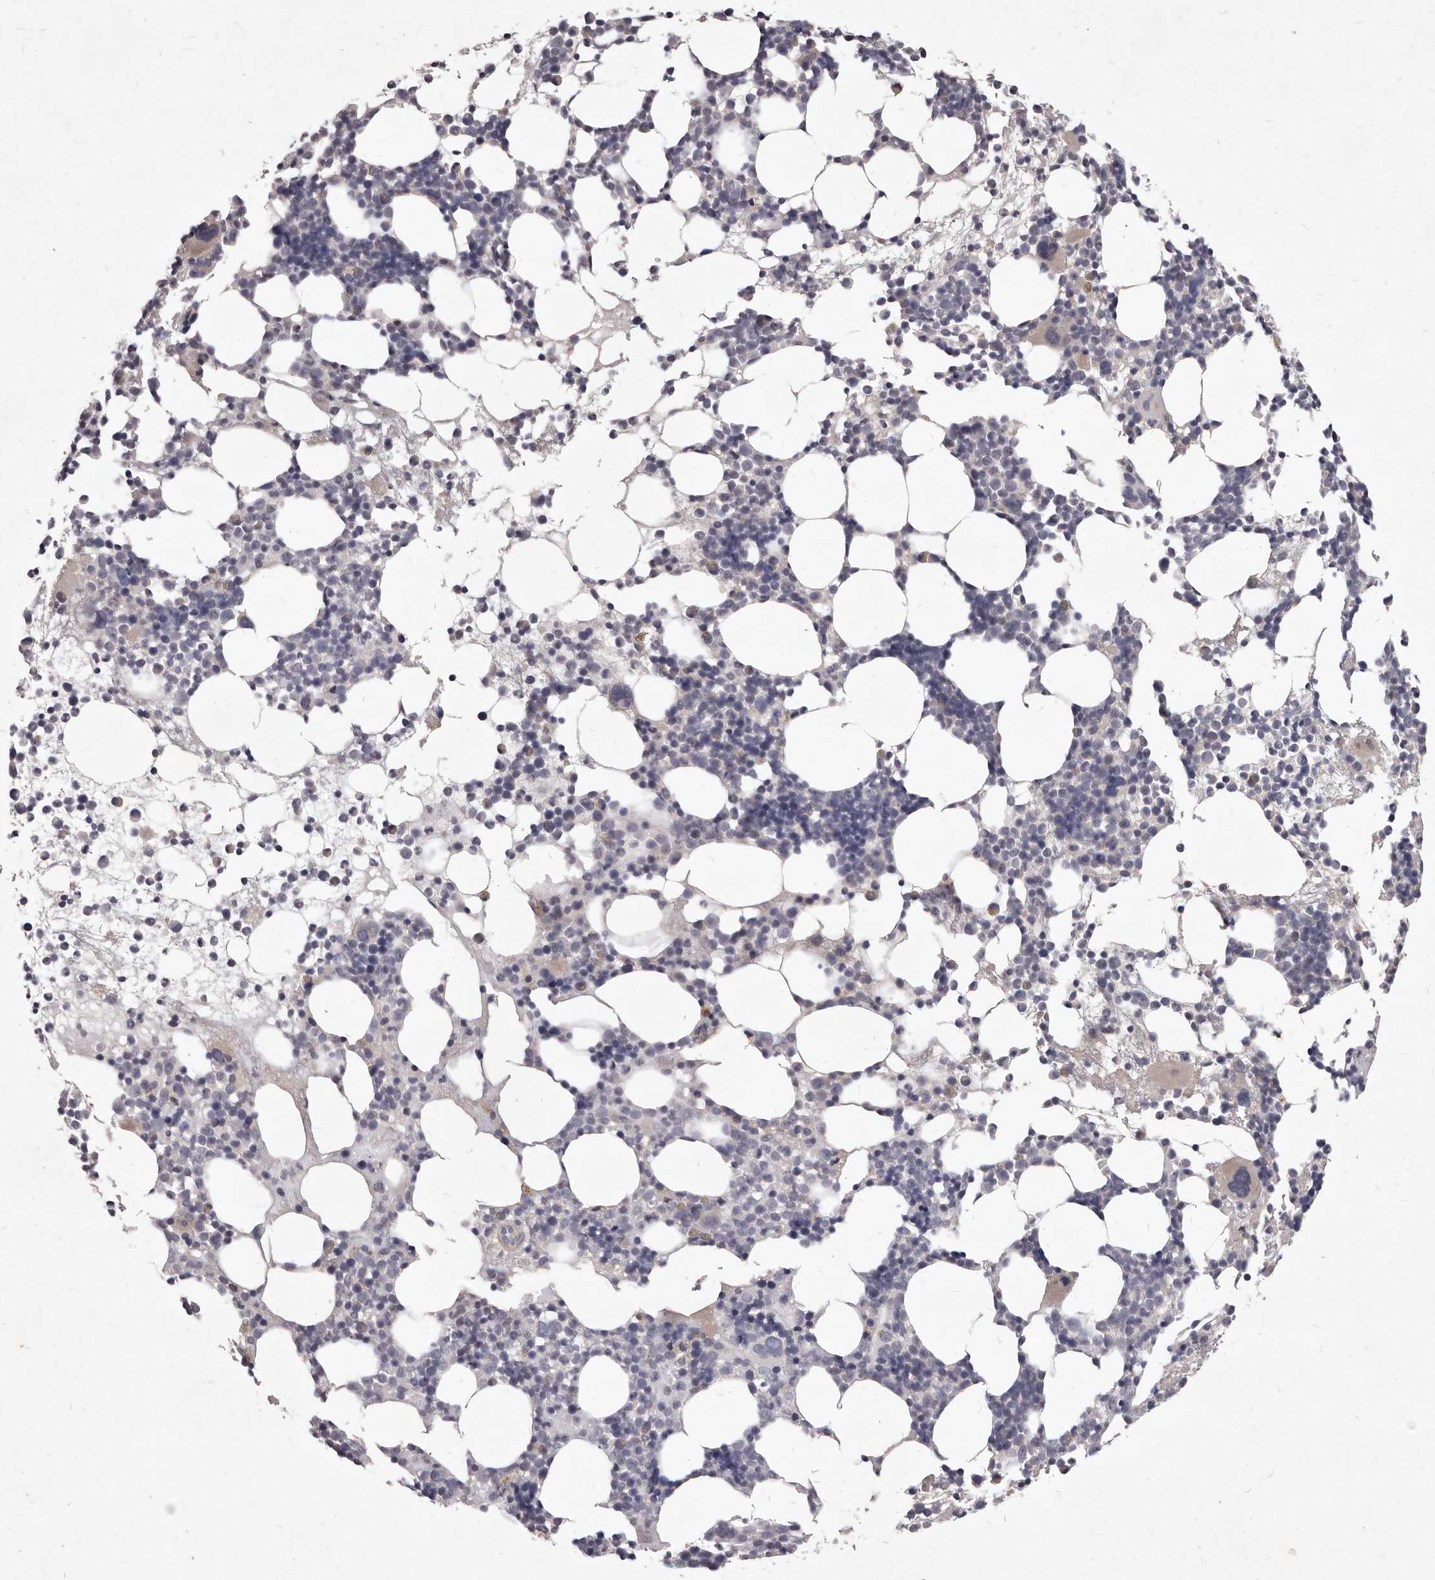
{"staining": {"intensity": "negative", "quantity": "none", "location": "none"}, "tissue": "bone marrow", "cell_type": "Hematopoietic cells", "image_type": "normal", "snomed": [{"axis": "morphology", "description": "Normal tissue, NOS"}, {"axis": "topography", "description": "Bone marrow"}], "caption": "Immunohistochemistry (IHC) image of benign bone marrow stained for a protein (brown), which shows no staining in hematopoietic cells.", "gene": "GPRC5C", "patient": {"sex": "female", "age": 57}}